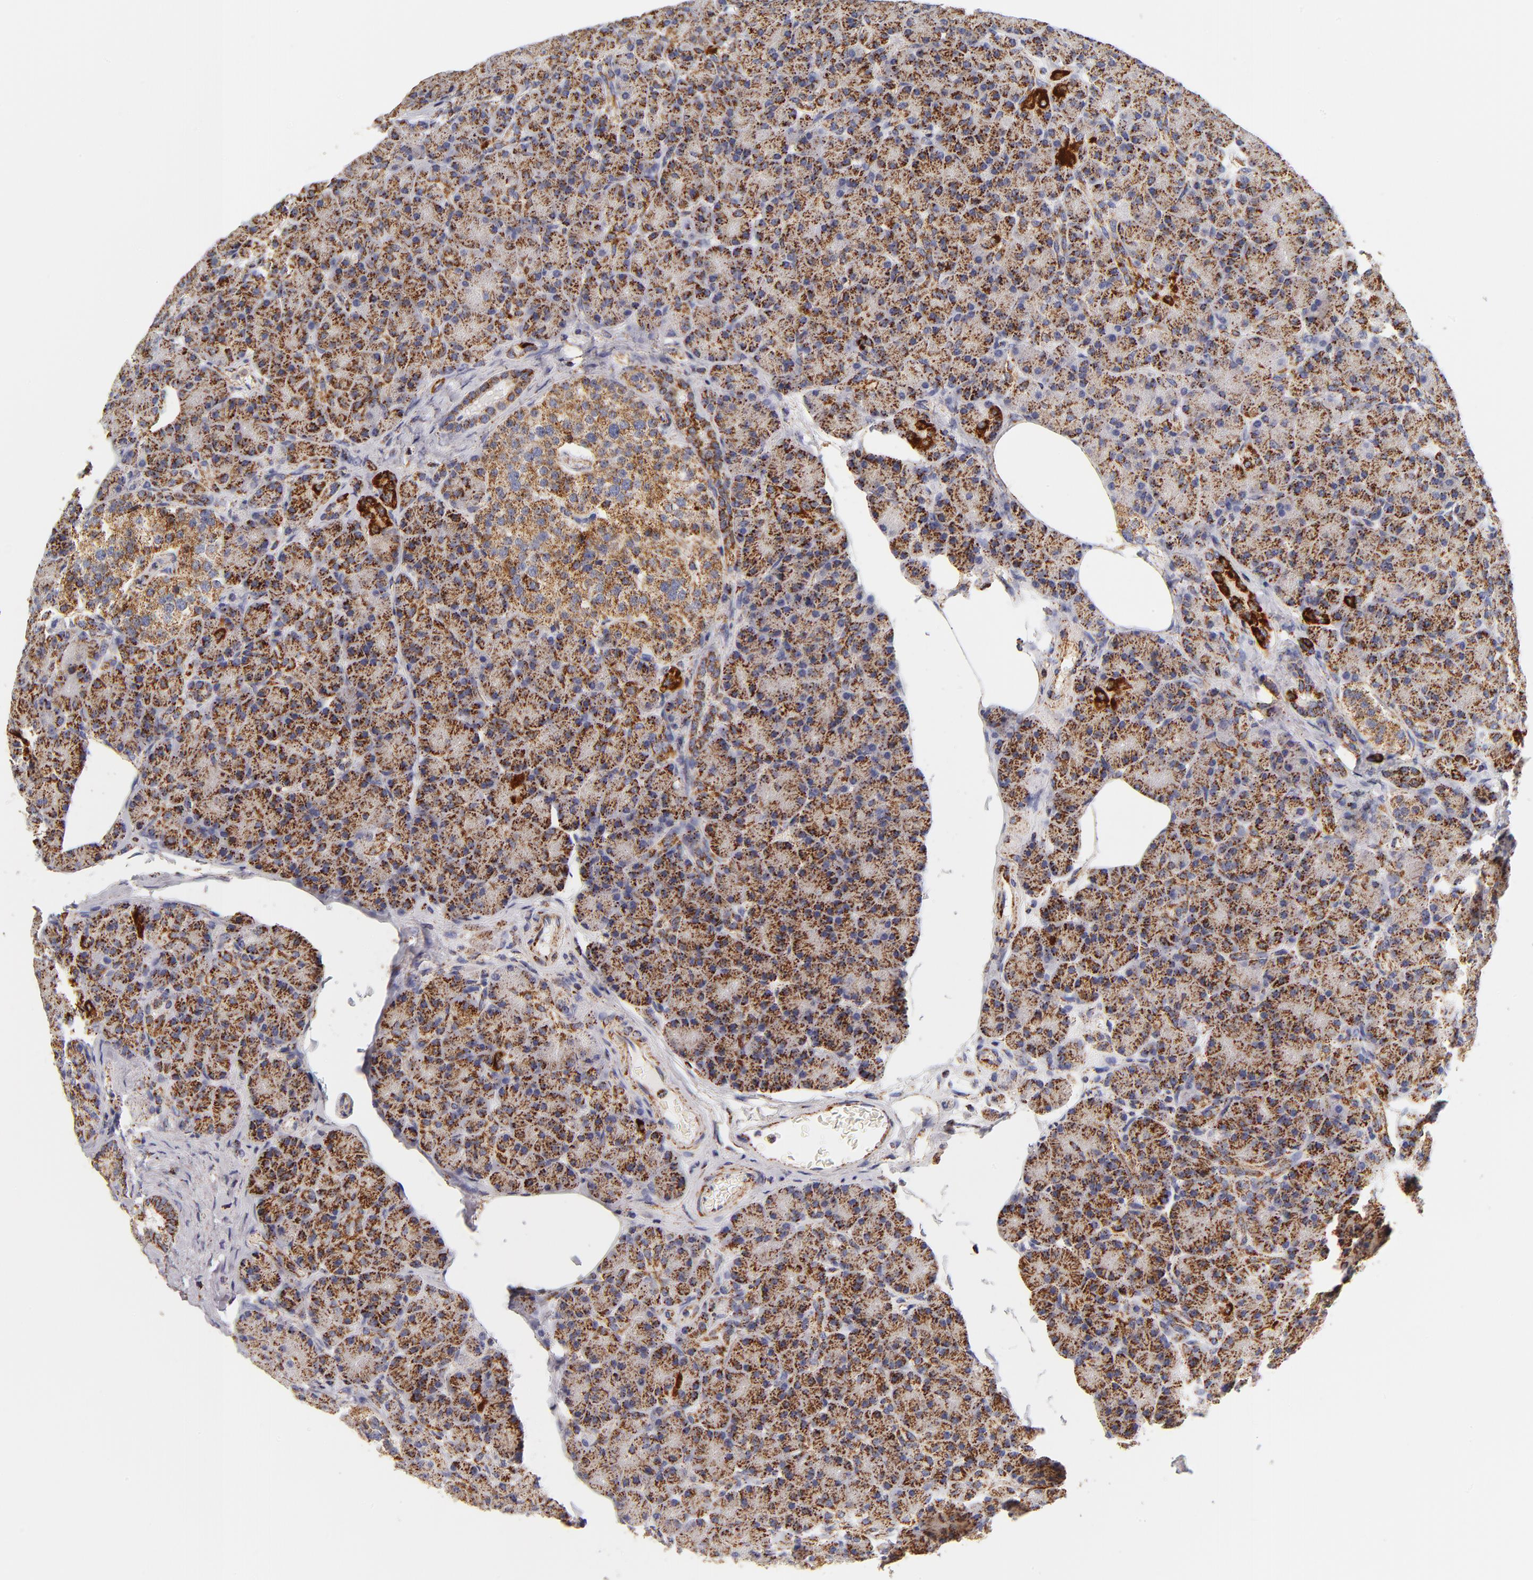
{"staining": {"intensity": "strong", "quantity": ">75%", "location": "cytoplasmic/membranous"}, "tissue": "pancreas", "cell_type": "Exocrine glandular cells", "image_type": "normal", "snomed": [{"axis": "morphology", "description": "Normal tissue, NOS"}, {"axis": "topography", "description": "Pancreas"}], "caption": "Immunohistochemical staining of unremarkable human pancreas exhibits strong cytoplasmic/membranous protein expression in about >75% of exocrine glandular cells. Using DAB (brown) and hematoxylin (blue) stains, captured at high magnification using brightfield microscopy.", "gene": "ECHS1", "patient": {"sex": "female", "age": 43}}